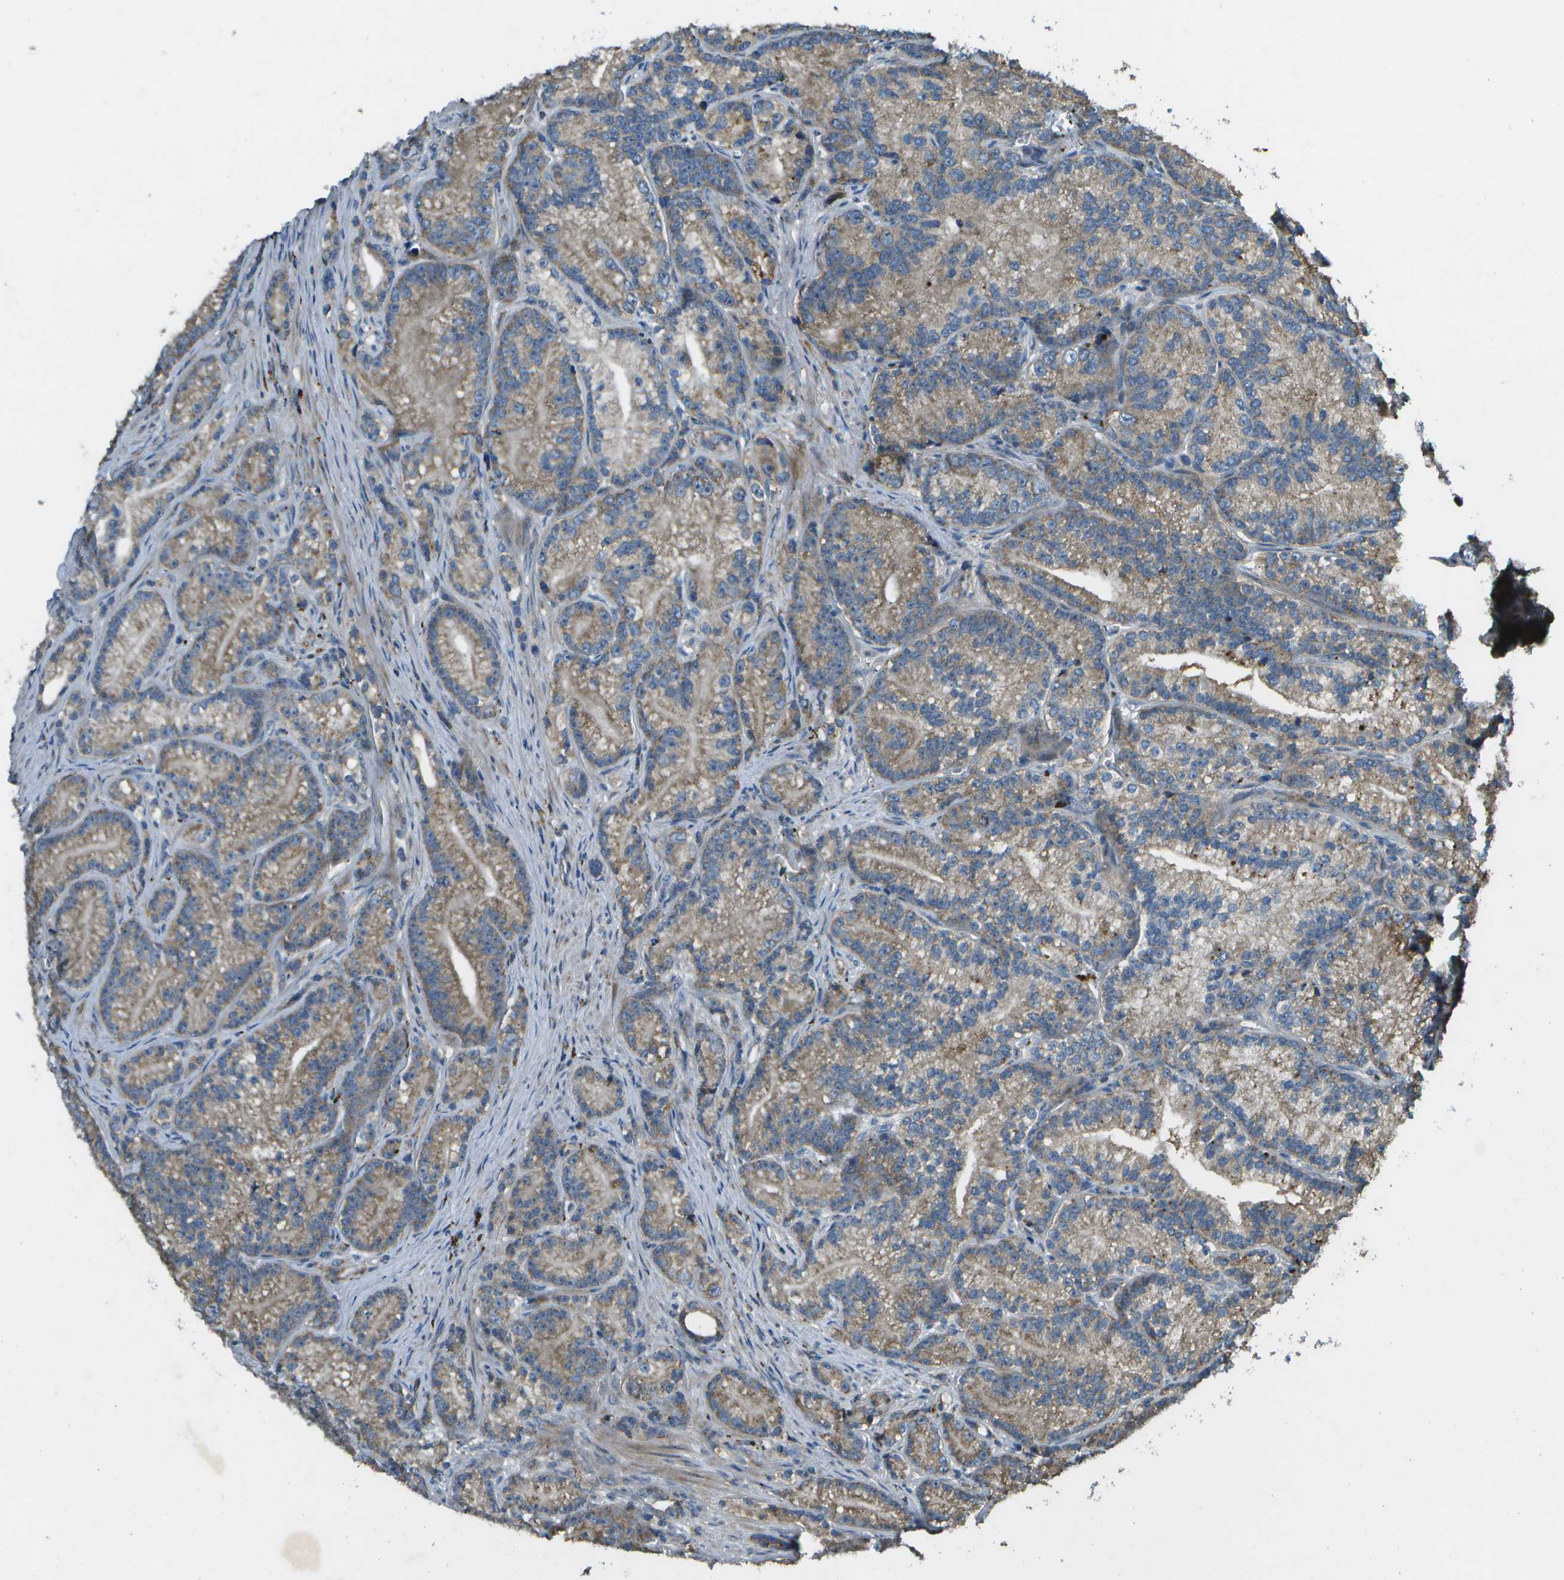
{"staining": {"intensity": "moderate", "quantity": "25%-75%", "location": "cytoplasmic/membranous"}, "tissue": "prostate cancer", "cell_type": "Tumor cells", "image_type": "cancer", "snomed": [{"axis": "morphology", "description": "Adenocarcinoma, Low grade"}, {"axis": "topography", "description": "Prostate"}], "caption": "High-power microscopy captured an IHC photomicrograph of prostate cancer (adenocarcinoma (low-grade)), revealing moderate cytoplasmic/membranous expression in approximately 25%-75% of tumor cells.", "gene": "PXYLP1", "patient": {"sex": "male", "age": 89}}